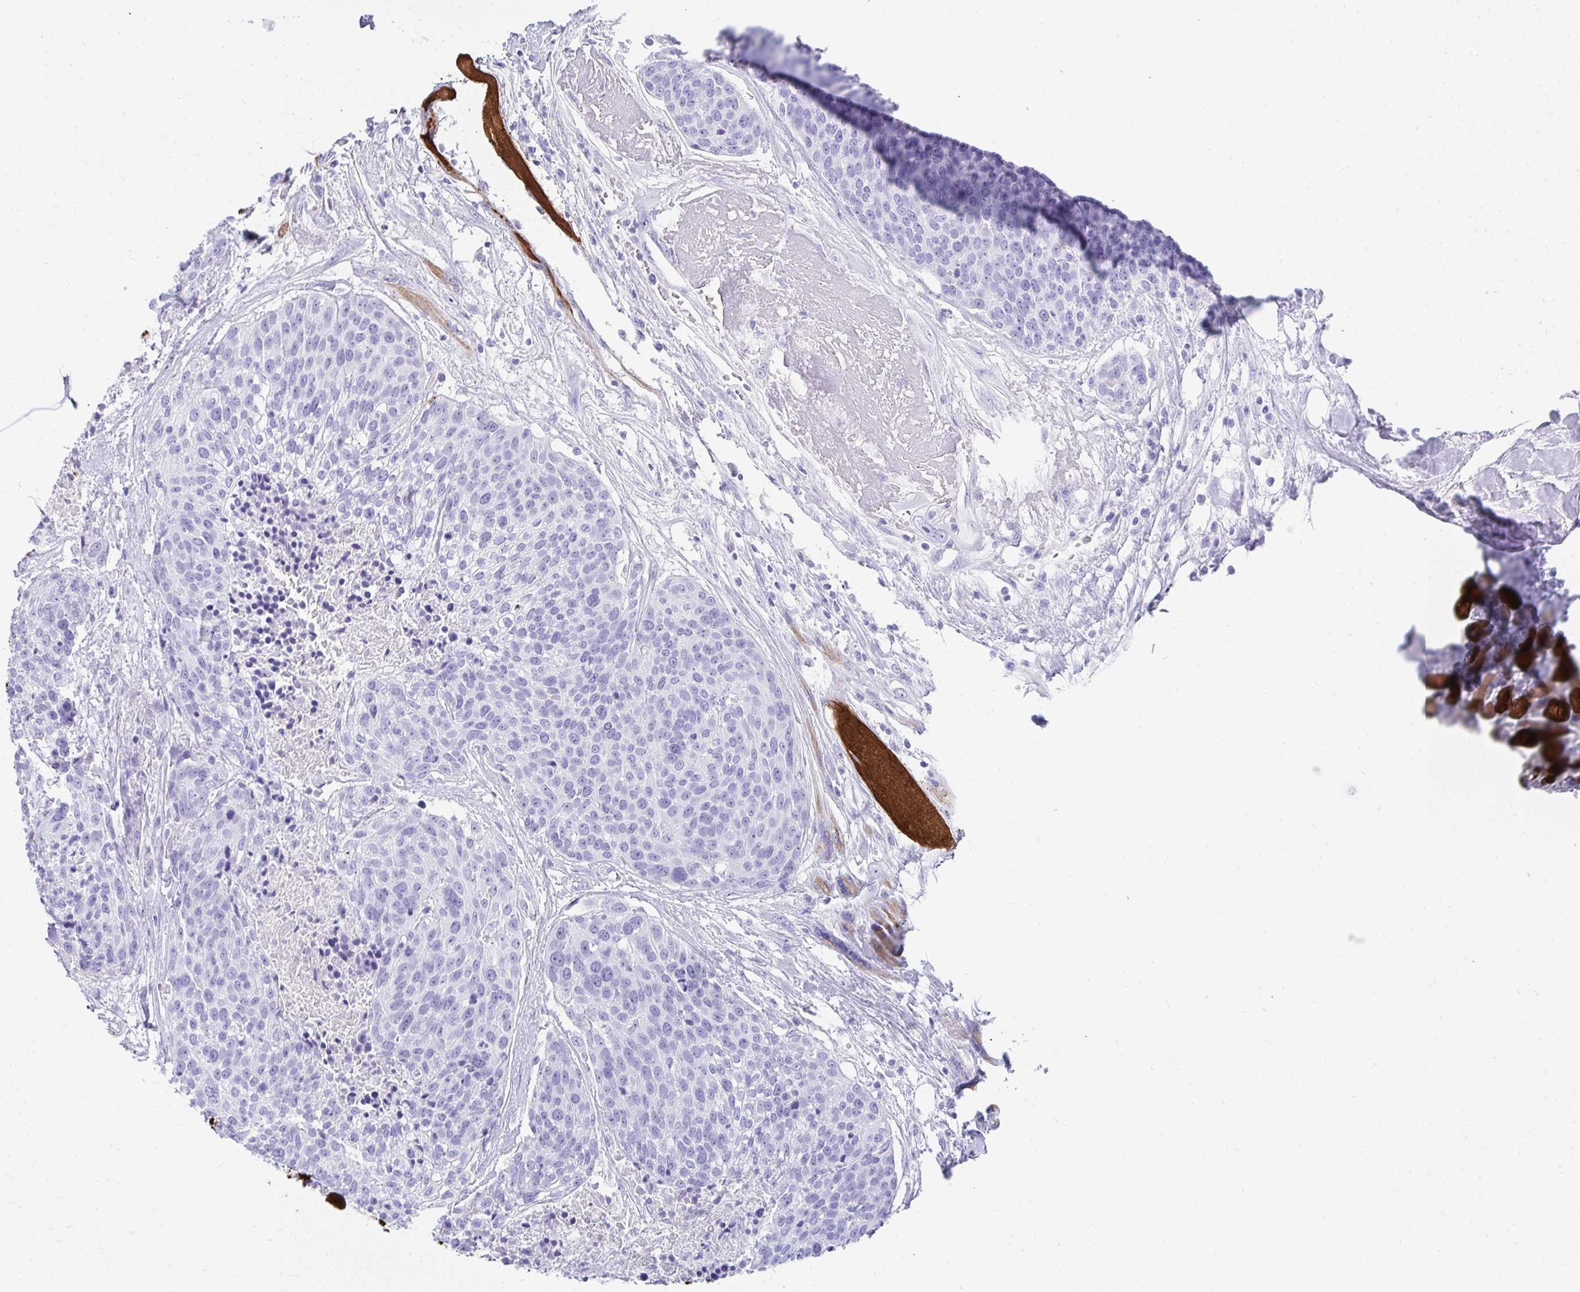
{"staining": {"intensity": "negative", "quantity": "none", "location": "none"}, "tissue": "head and neck cancer", "cell_type": "Tumor cells", "image_type": "cancer", "snomed": [{"axis": "morphology", "description": "Squamous cell carcinoma, NOS"}, {"axis": "topography", "description": "Oral tissue"}, {"axis": "topography", "description": "Head-Neck"}], "caption": "Immunohistochemical staining of human head and neck cancer (squamous cell carcinoma) exhibits no significant positivity in tumor cells.", "gene": "TNNT1", "patient": {"sex": "male", "age": 64}}